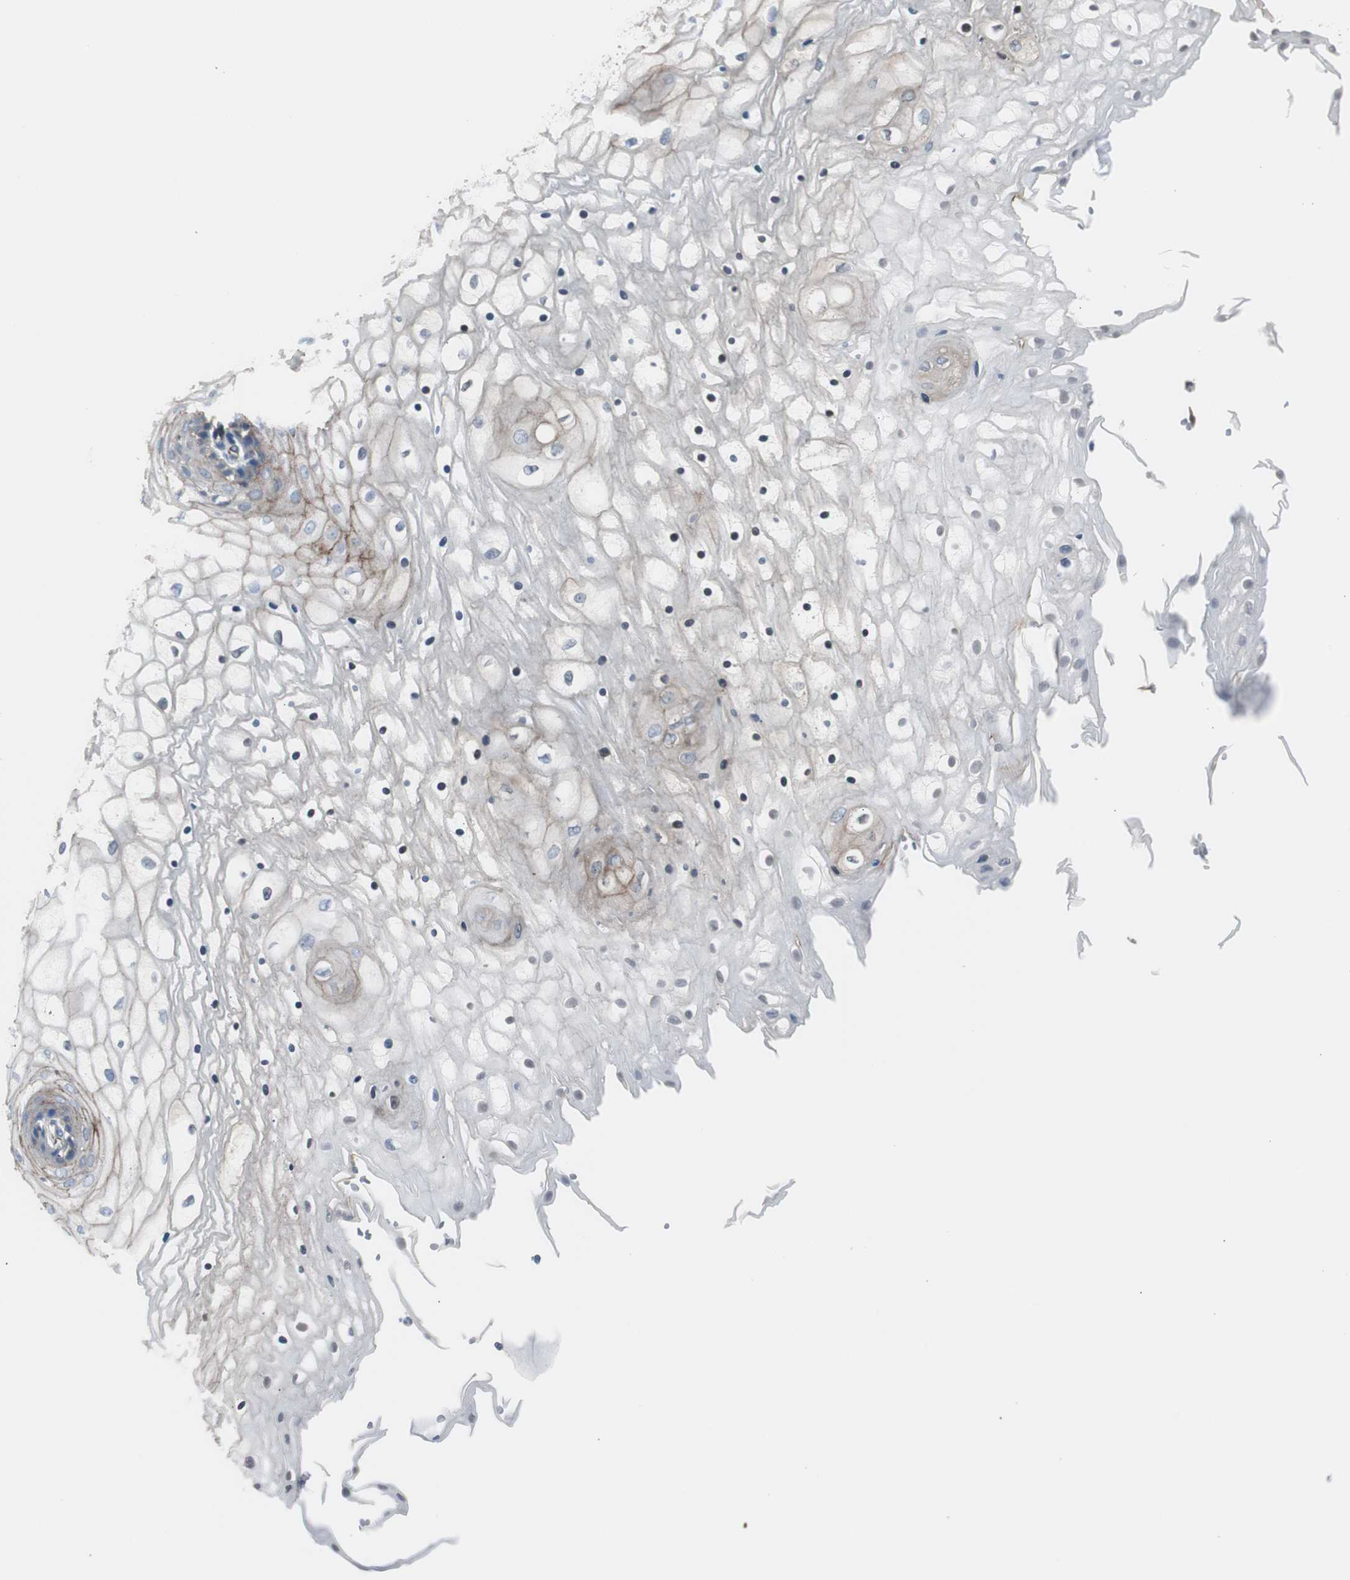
{"staining": {"intensity": "strong", "quantity": "25%-75%", "location": "cytoplasmic/membranous,nuclear"}, "tissue": "vagina", "cell_type": "Squamous epithelial cells", "image_type": "normal", "snomed": [{"axis": "morphology", "description": "Normal tissue, NOS"}, {"axis": "topography", "description": "Vagina"}], "caption": "Strong cytoplasmic/membranous,nuclear positivity is identified in approximately 25%-75% of squamous epithelial cells in benign vagina. The staining was performed using DAB to visualize the protein expression in brown, while the nuclei were stained in blue with hematoxylin (Magnification: 20x).", "gene": "STXBP4", "patient": {"sex": "female", "age": 34}}